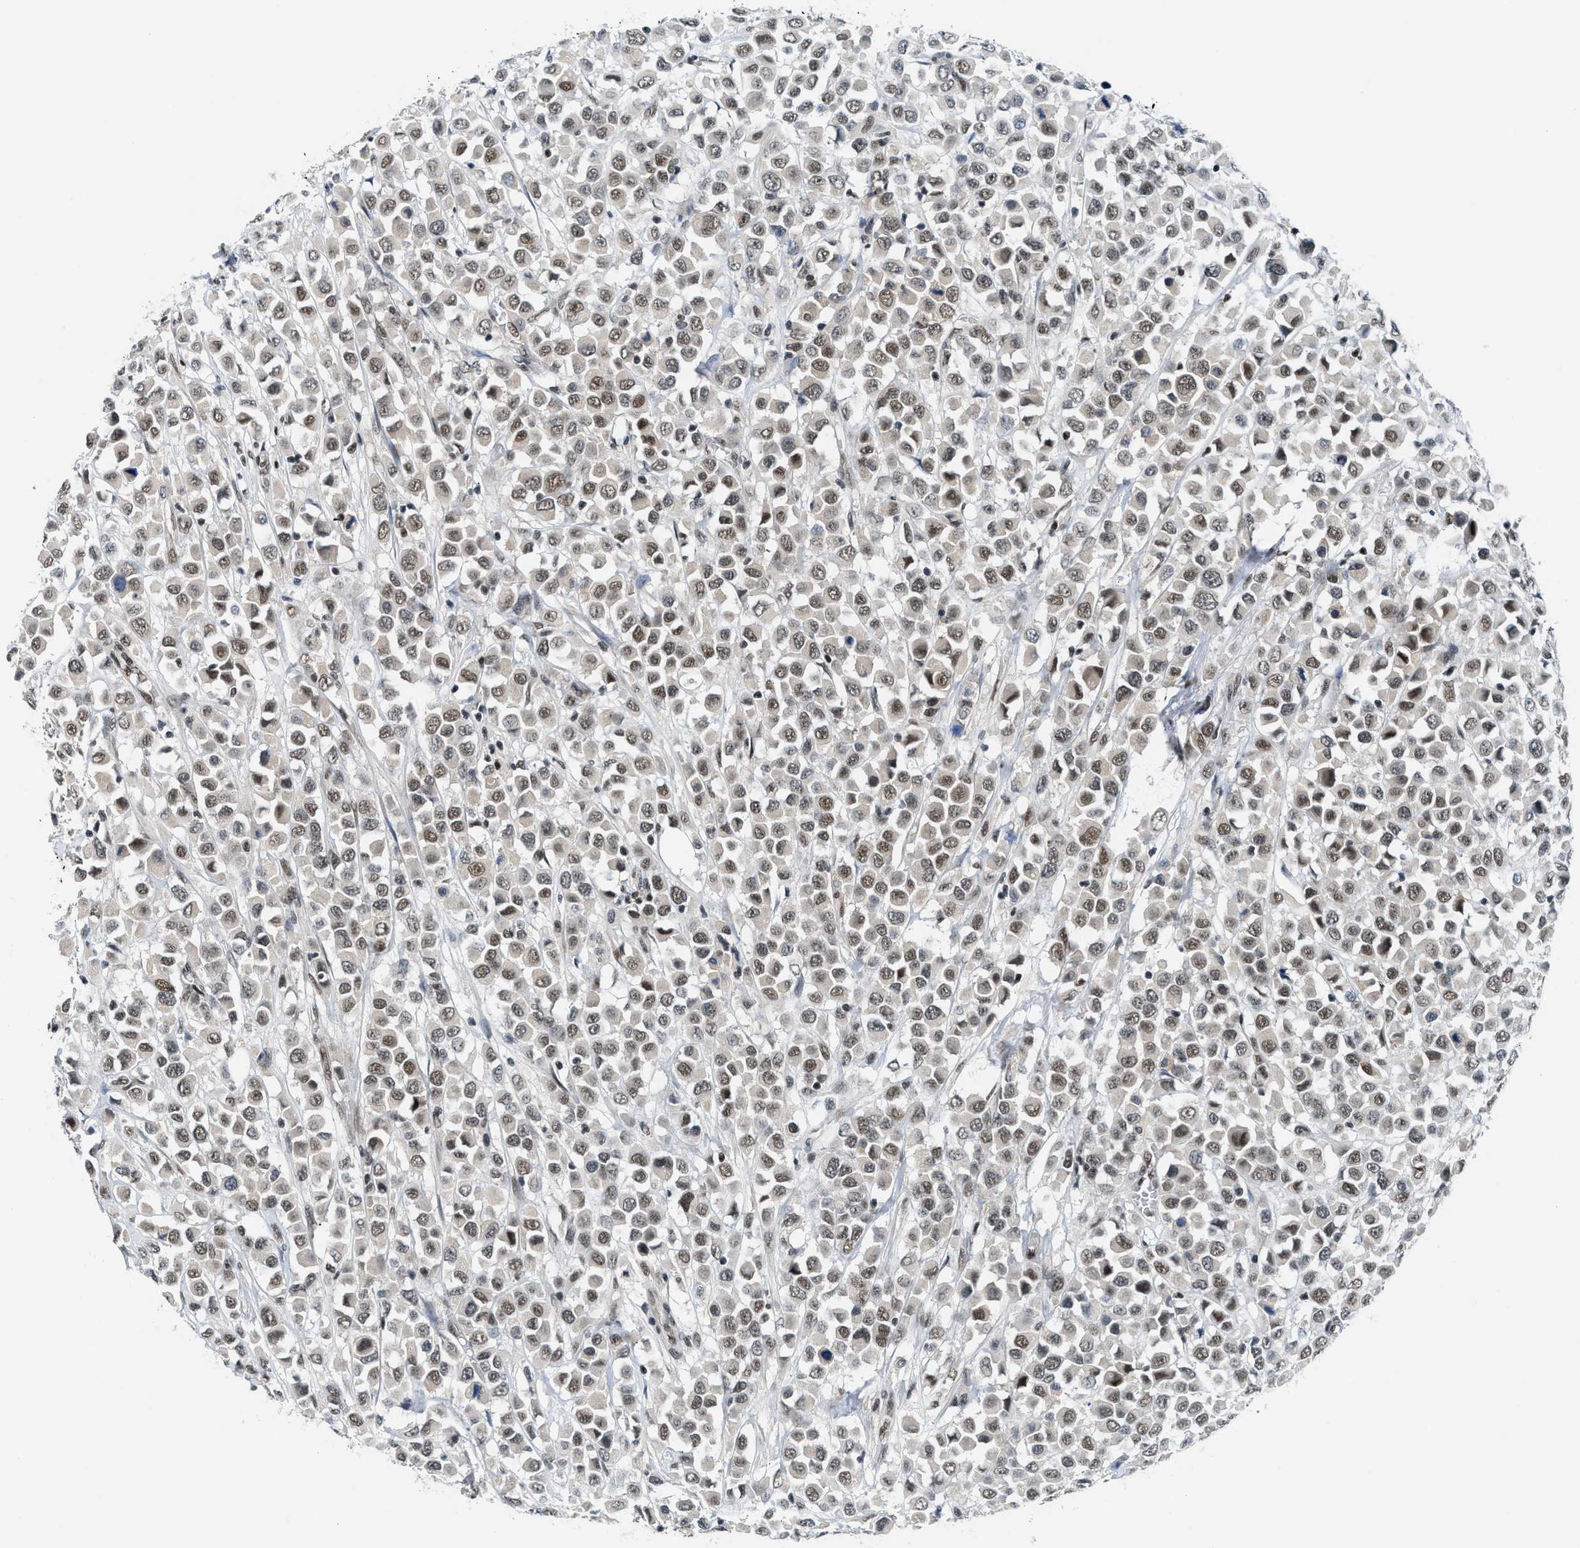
{"staining": {"intensity": "moderate", "quantity": ">75%", "location": "nuclear"}, "tissue": "breast cancer", "cell_type": "Tumor cells", "image_type": "cancer", "snomed": [{"axis": "morphology", "description": "Duct carcinoma"}, {"axis": "topography", "description": "Breast"}], "caption": "Breast cancer (intraductal carcinoma) tissue shows moderate nuclear expression in about >75% of tumor cells, visualized by immunohistochemistry. (Brightfield microscopy of DAB IHC at high magnification).", "gene": "NCOA1", "patient": {"sex": "female", "age": 61}}